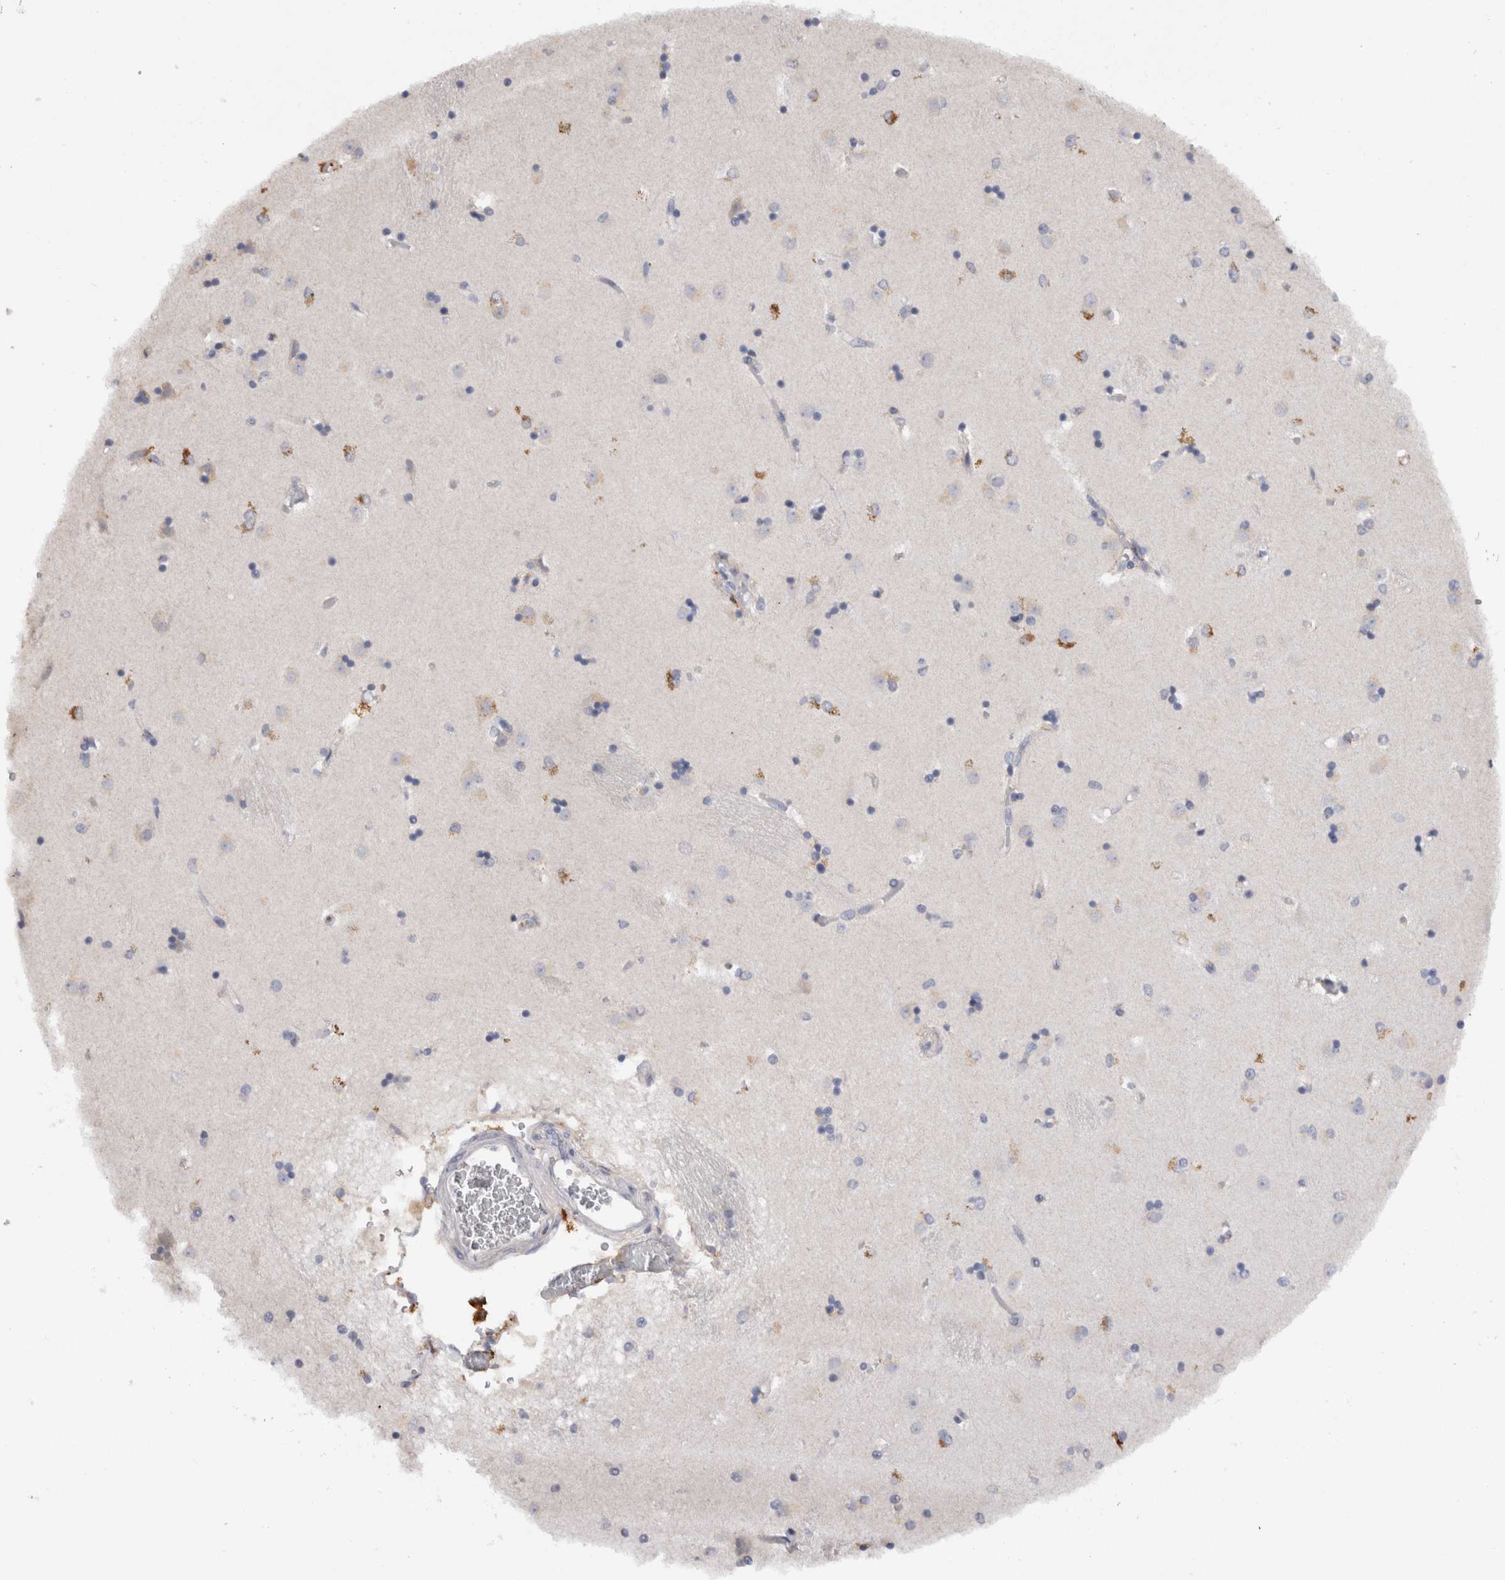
{"staining": {"intensity": "negative", "quantity": "none", "location": "none"}, "tissue": "caudate", "cell_type": "Glial cells", "image_type": "normal", "snomed": [{"axis": "morphology", "description": "Normal tissue, NOS"}, {"axis": "topography", "description": "Lateral ventricle wall"}], "caption": "IHC micrograph of benign human caudate stained for a protein (brown), which demonstrates no positivity in glial cells.", "gene": "VSIG4", "patient": {"sex": "male", "age": 45}}